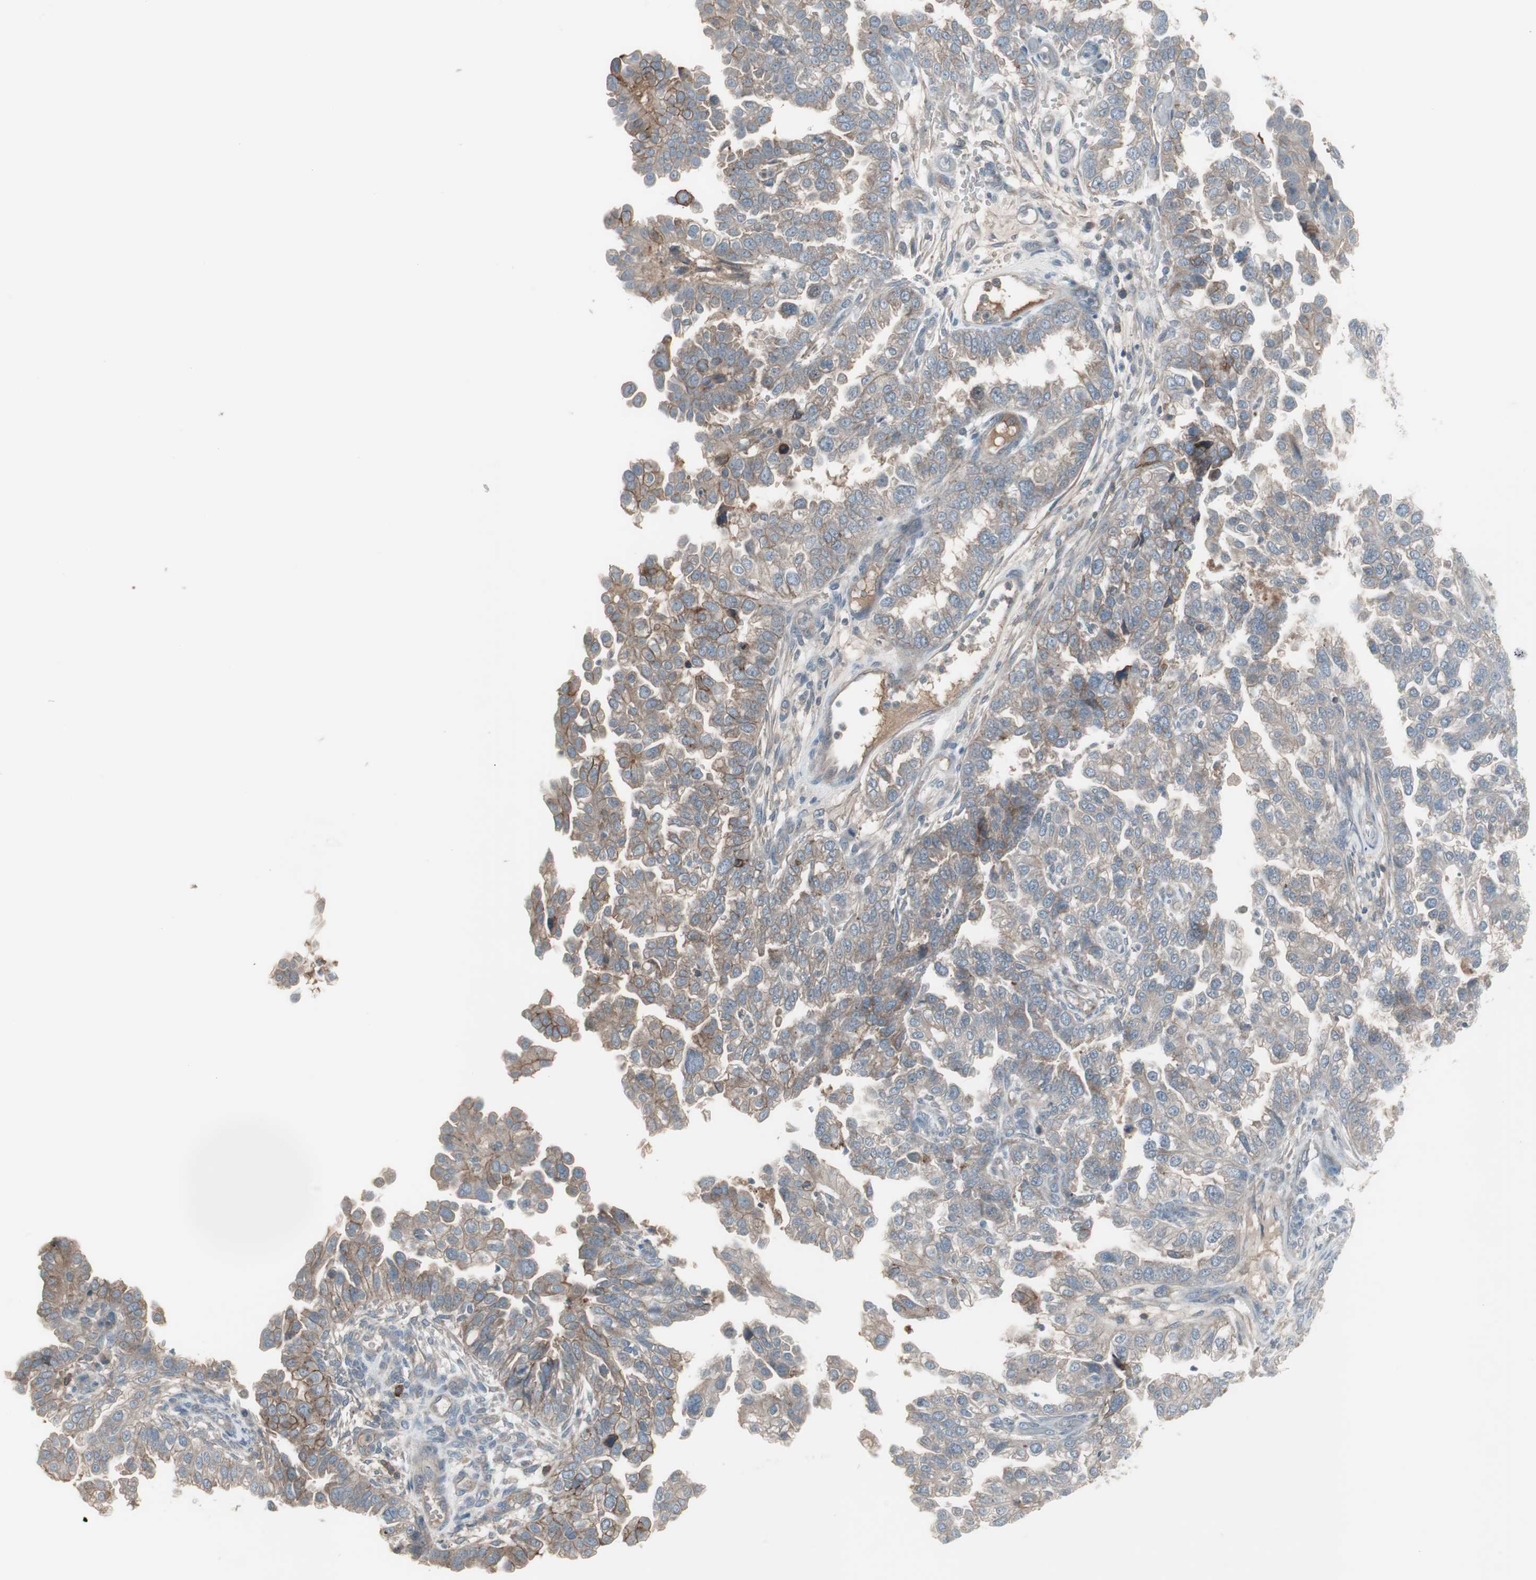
{"staining": {"intensity": "moderate", "quantity": "25%-75%", "location": "cytoplasmic/membranous"}, "tissue": "endometrial cancer", "cell_type": "Tumor cells", "image_type": "cancer", "snomed": [{"axis": "morphology", "description": "Adenocarcinoma, NOS"}, {"axis": "topography", "description": "Endometrium"}], "caption": "High-power microscopy captured an IHC image of endometrial cancer (adenocarcinoma), revealing moderate cytoplasmic/membranous positivity in about 25%-75% of tumor cells. (DAB IHC, brown staining for protein, blue staining for nuclei).", "gene": "ZSCAN32", "patient": {"sex": "female", "age": 85}}